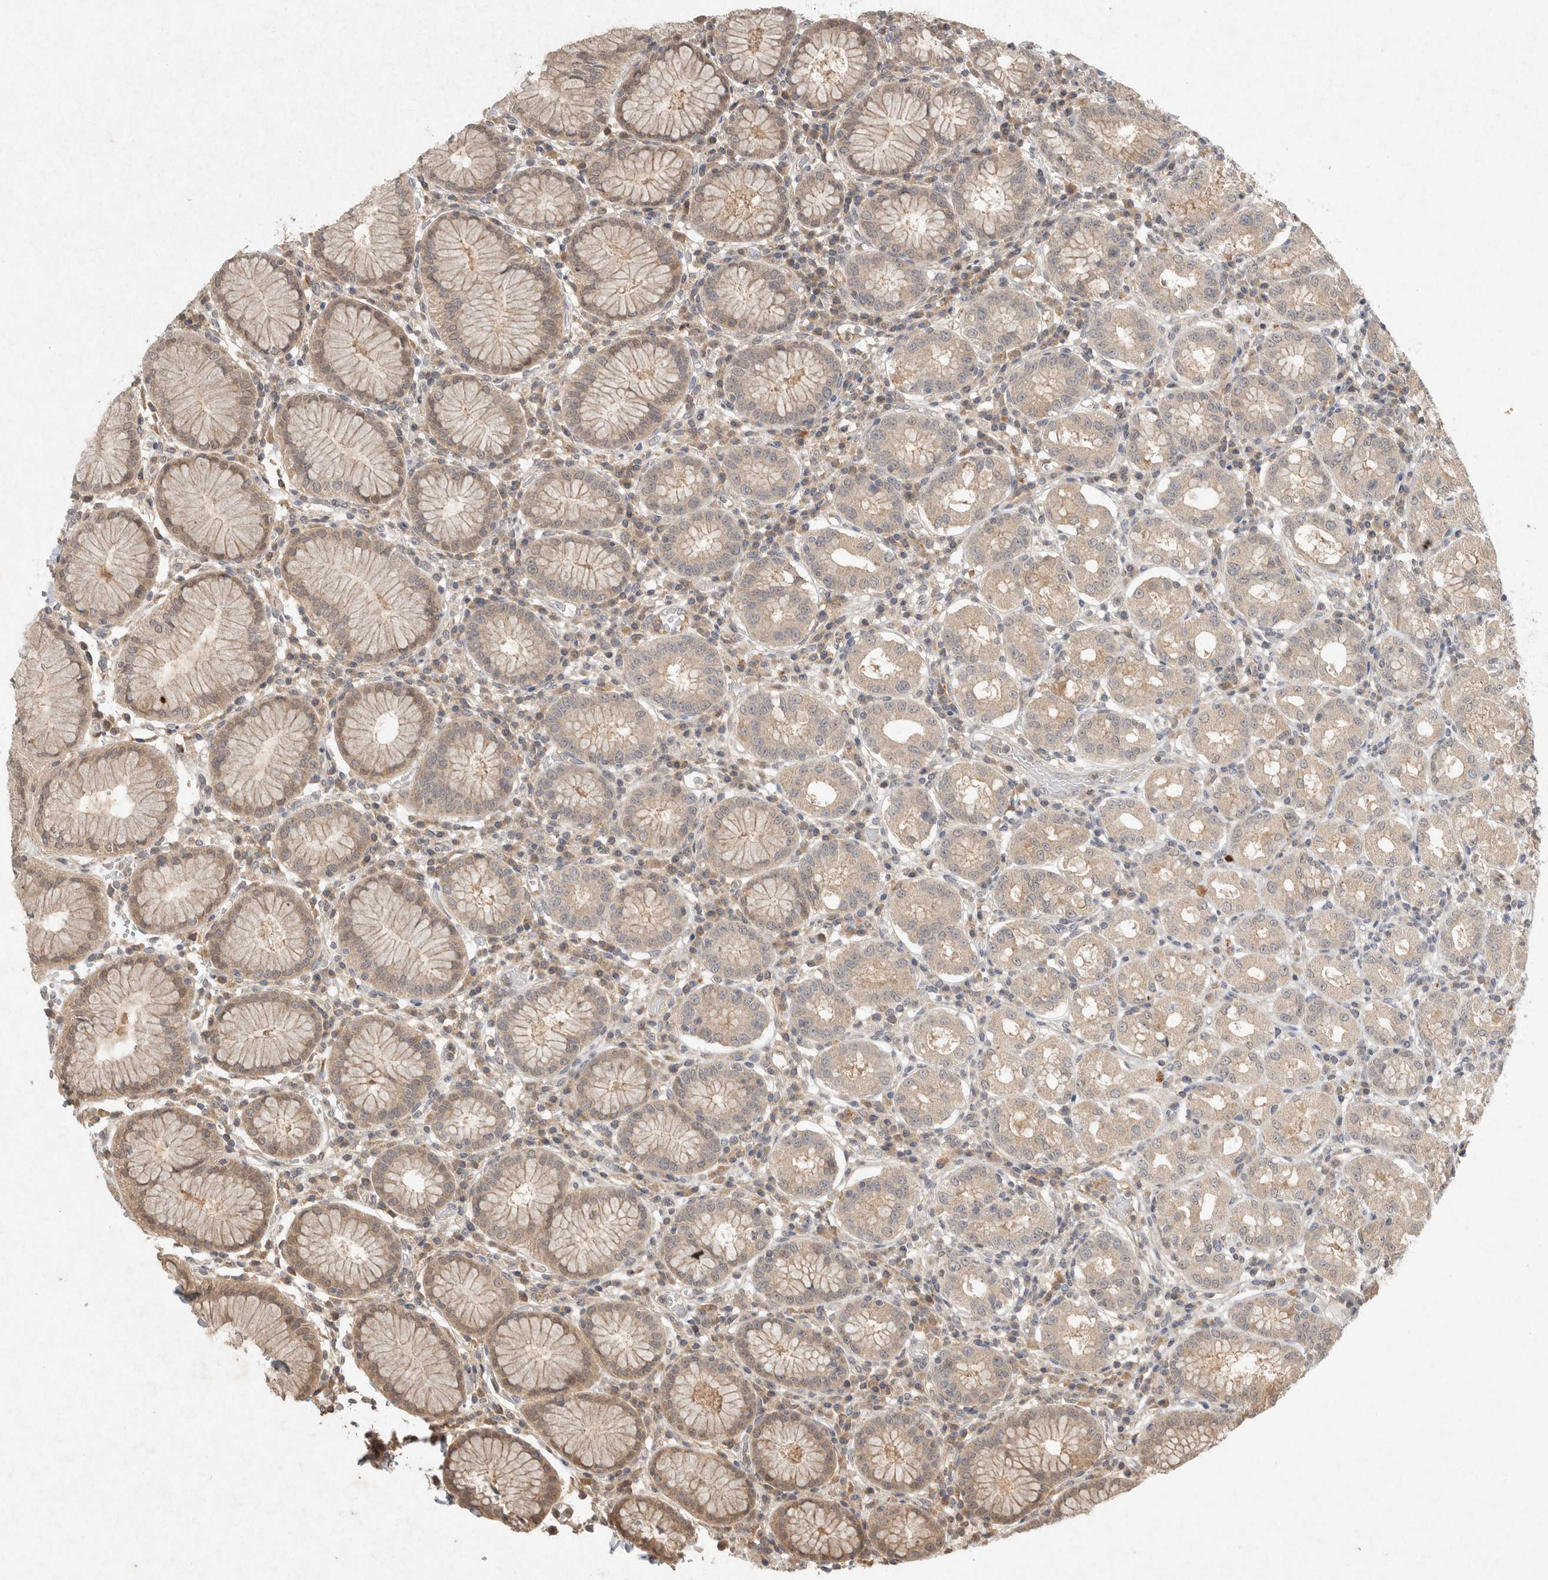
{"staining": {"intensity": "weak", "quantity": "25%-75%", "location": "cytoplasmic/membranous"}, "tissue": "stomach", "cell_type": "Glandular cells", "image_type": "normal", "snomed": [{"axis": "morphology", "description": "Normal tissue, NOS"}, {"axis": "topography", "description": "Stomach"}, {"axis": "topography", "description": "Stomach, lower"}], "caption": "Immunohistochemistry (DAB) staining of unremarkable stomach displays weak cytoplasmic/membranous protein staining in approximately 25%-75% of glandular cells. The staining was performed using DAB (3,3'-diaminobenzidine), with brown indicating positive protein expression. Nuclei are stained blue with hematoxylin.", "gene": "LOXL2", "patient": {"sex": "female", "age": 56}}